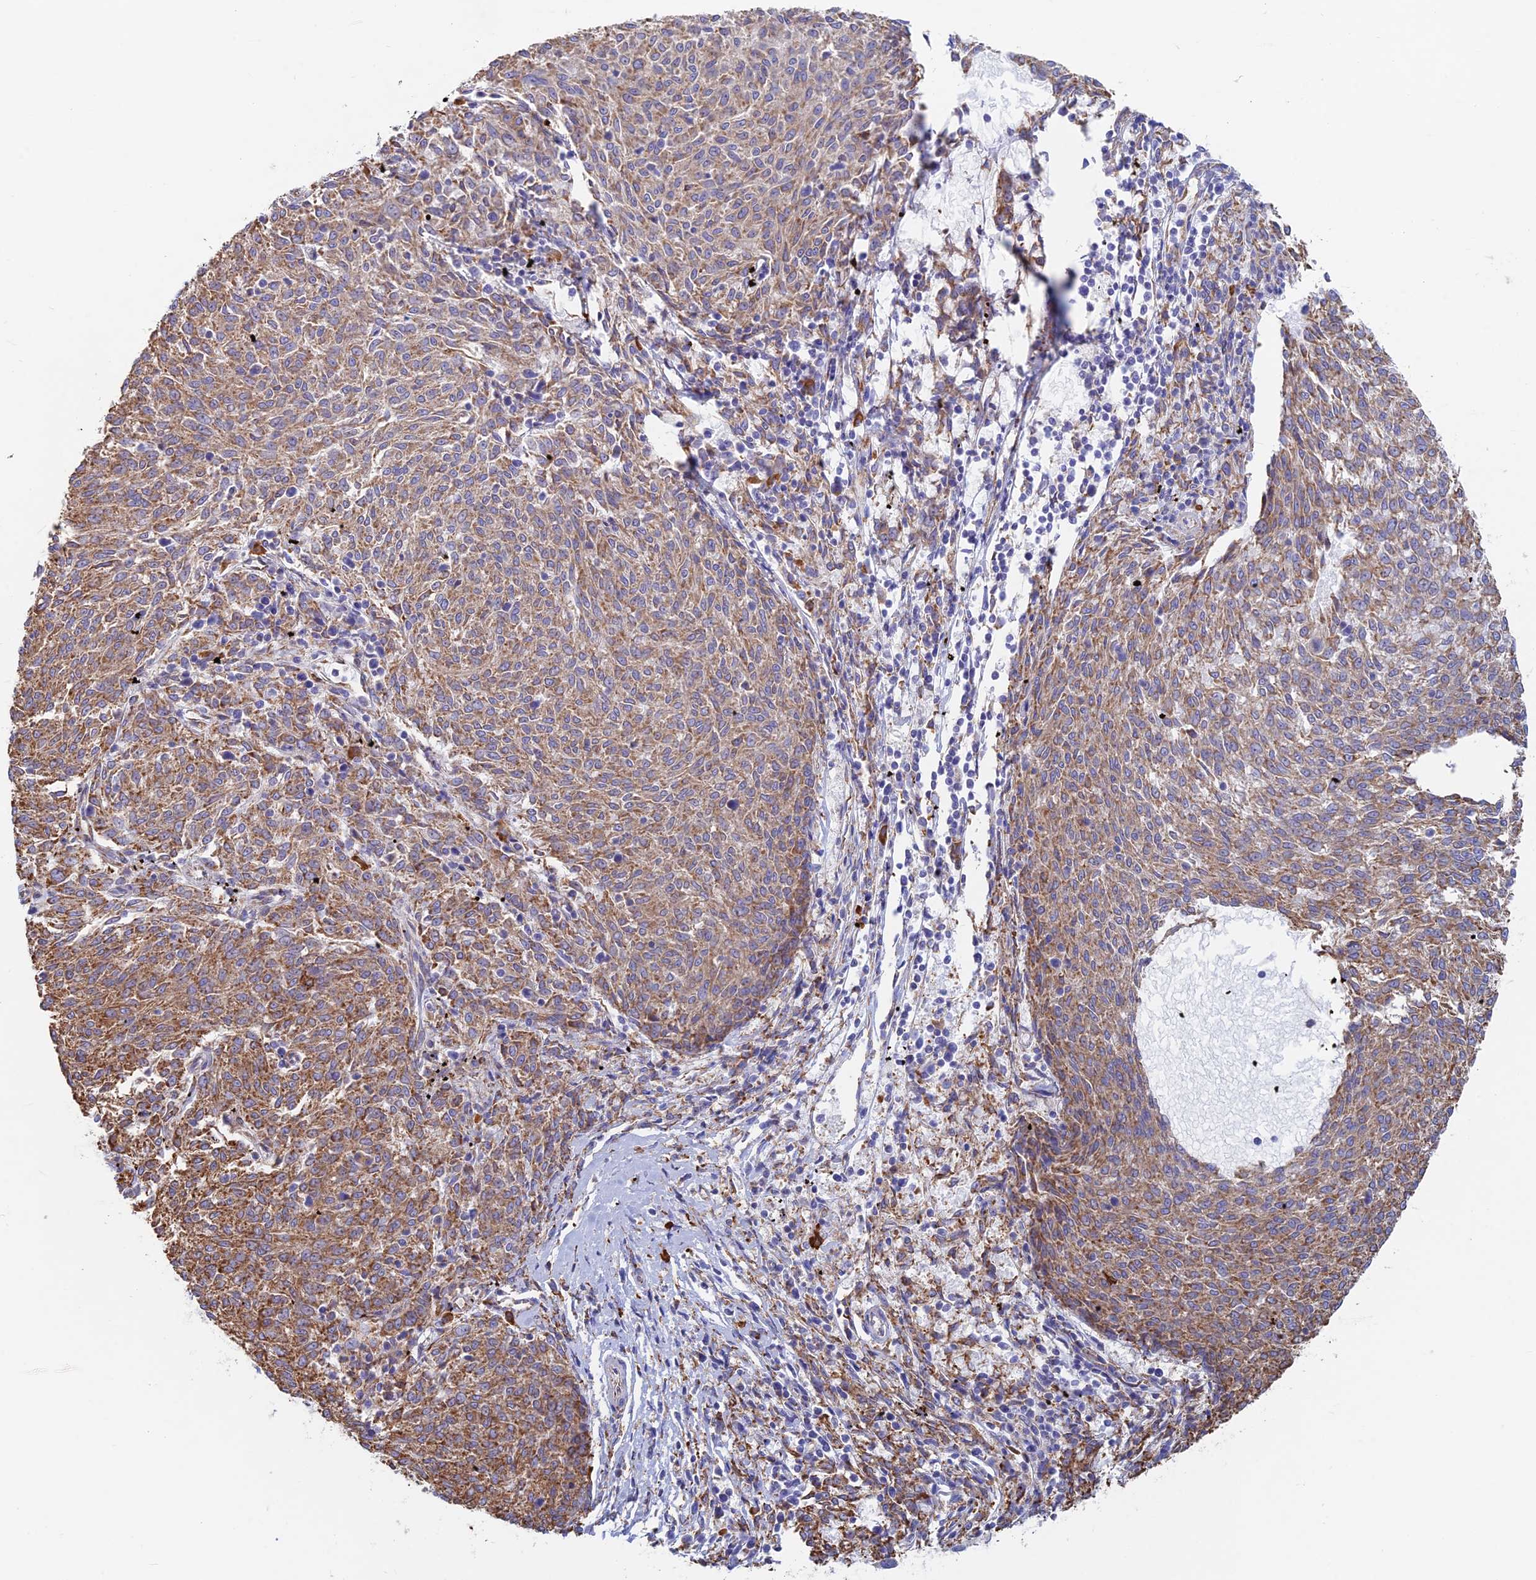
{"staining": {"intensity": "moderate", "quantity": ">75%", "location": "cytoplasmic/membranous"}, "tissue": "melanoma", "cell_type": "Tumor cells", "image_type": "cancer", "snomed": [{"axis": "morphology", "description": "Malignant melanoma, NOS"}, {"axis": "topography", "description": "Skin"}], "caption": "Human malignant melanoma stained with a brown dye demonstrates moderate cytoplasmic/membranous positive expression in about >75% of tumor cells.", "gene": "WDR35", "patient": {"sex": "female", "age": 72}}